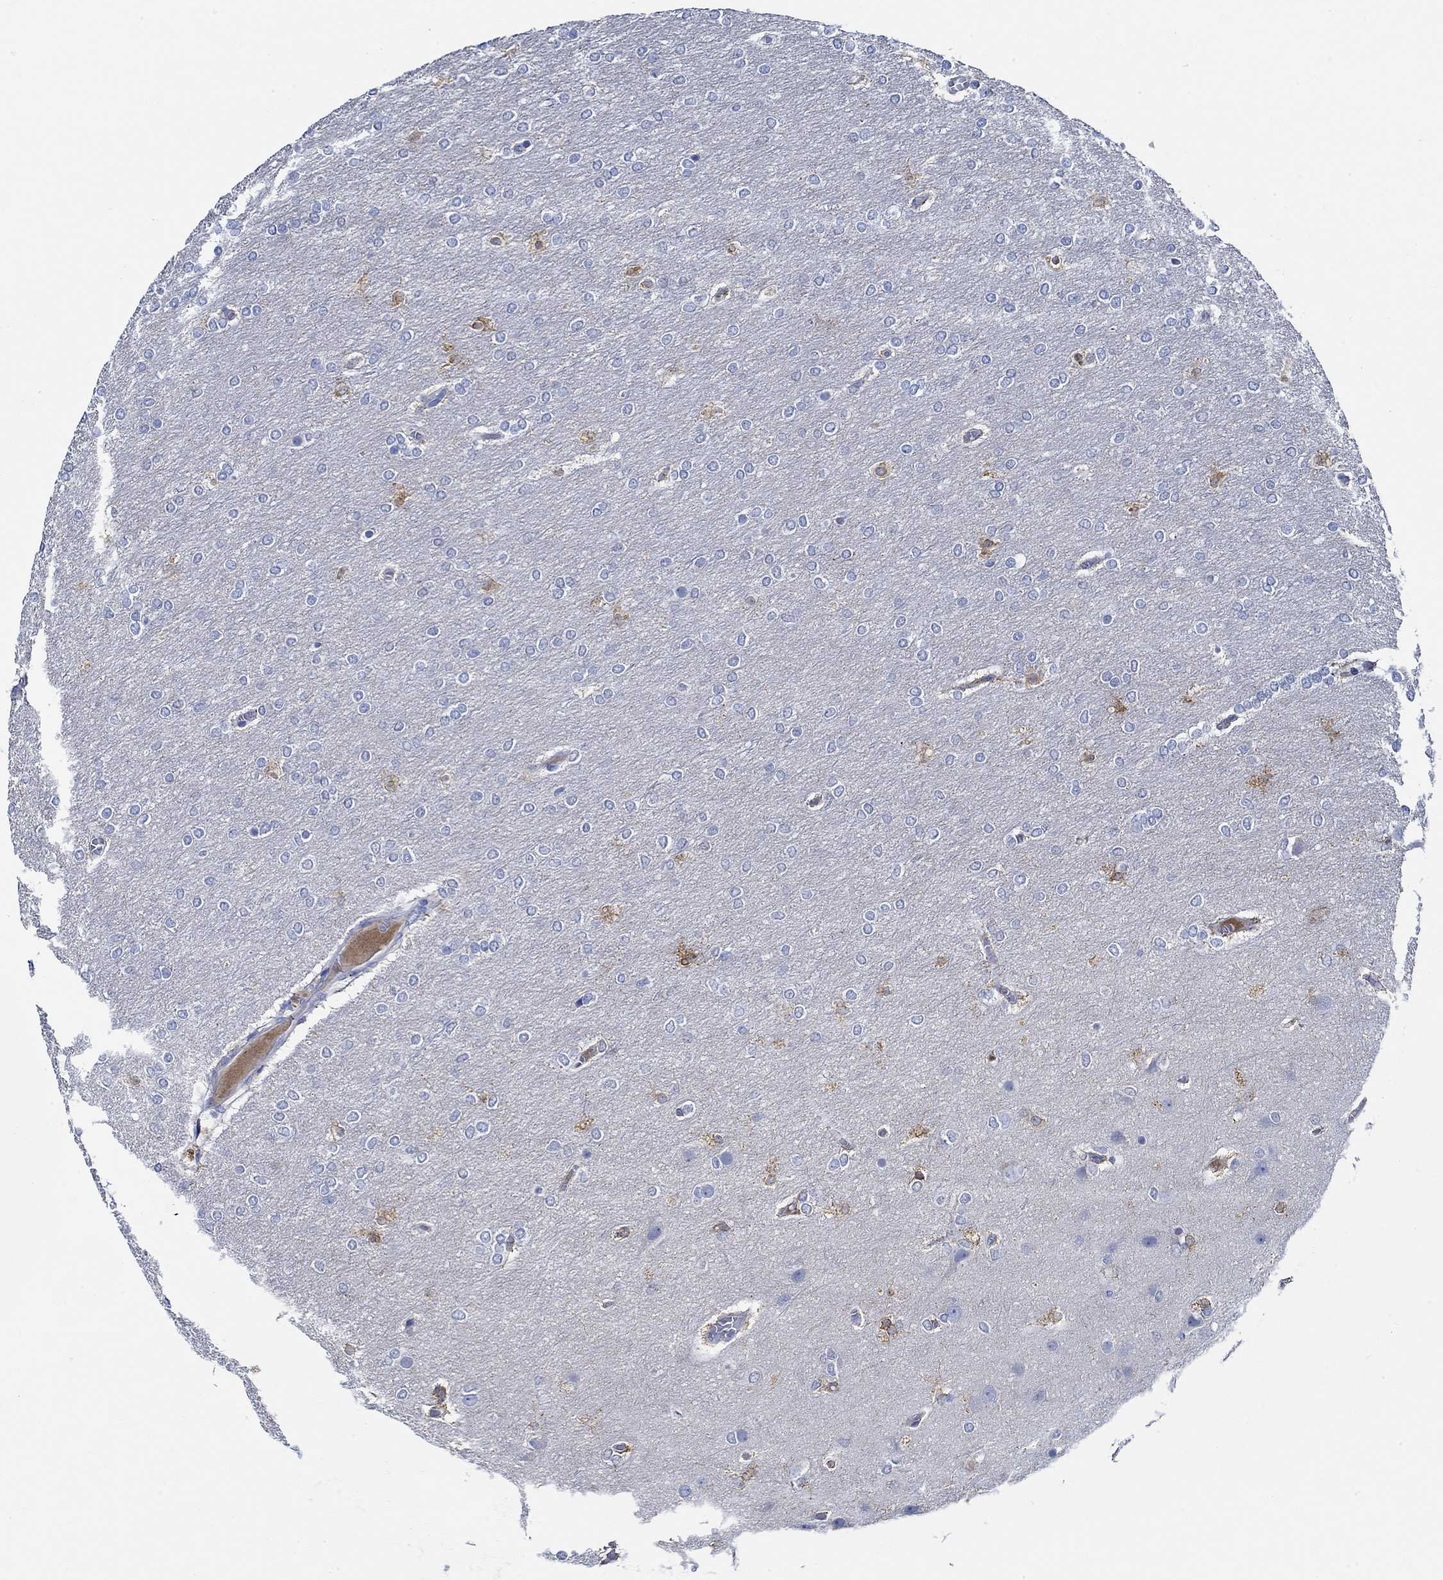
{"staining": {"intensity": "negative", "quantity": "none", "location": "none"}, "tissue": "glioma", "cell_type": "Tumor cells", "image_type": "cancer", "snomed": [{"axis": "morphology", "description": "Glioma, malignant, High grade"}, {"axis": "topography", "description": "Brain"}], "caption": "High power microscopy photomicrograph of an immunohistochemistry (IHC) image of glioma, revealing no significant positivity in tumor cells. (DAB (3,3'-diaminobenzidine) IHC with hematoxylin counter stain).", "gene": "HECW2", "patient": {"sex": "female", "age": 61}}